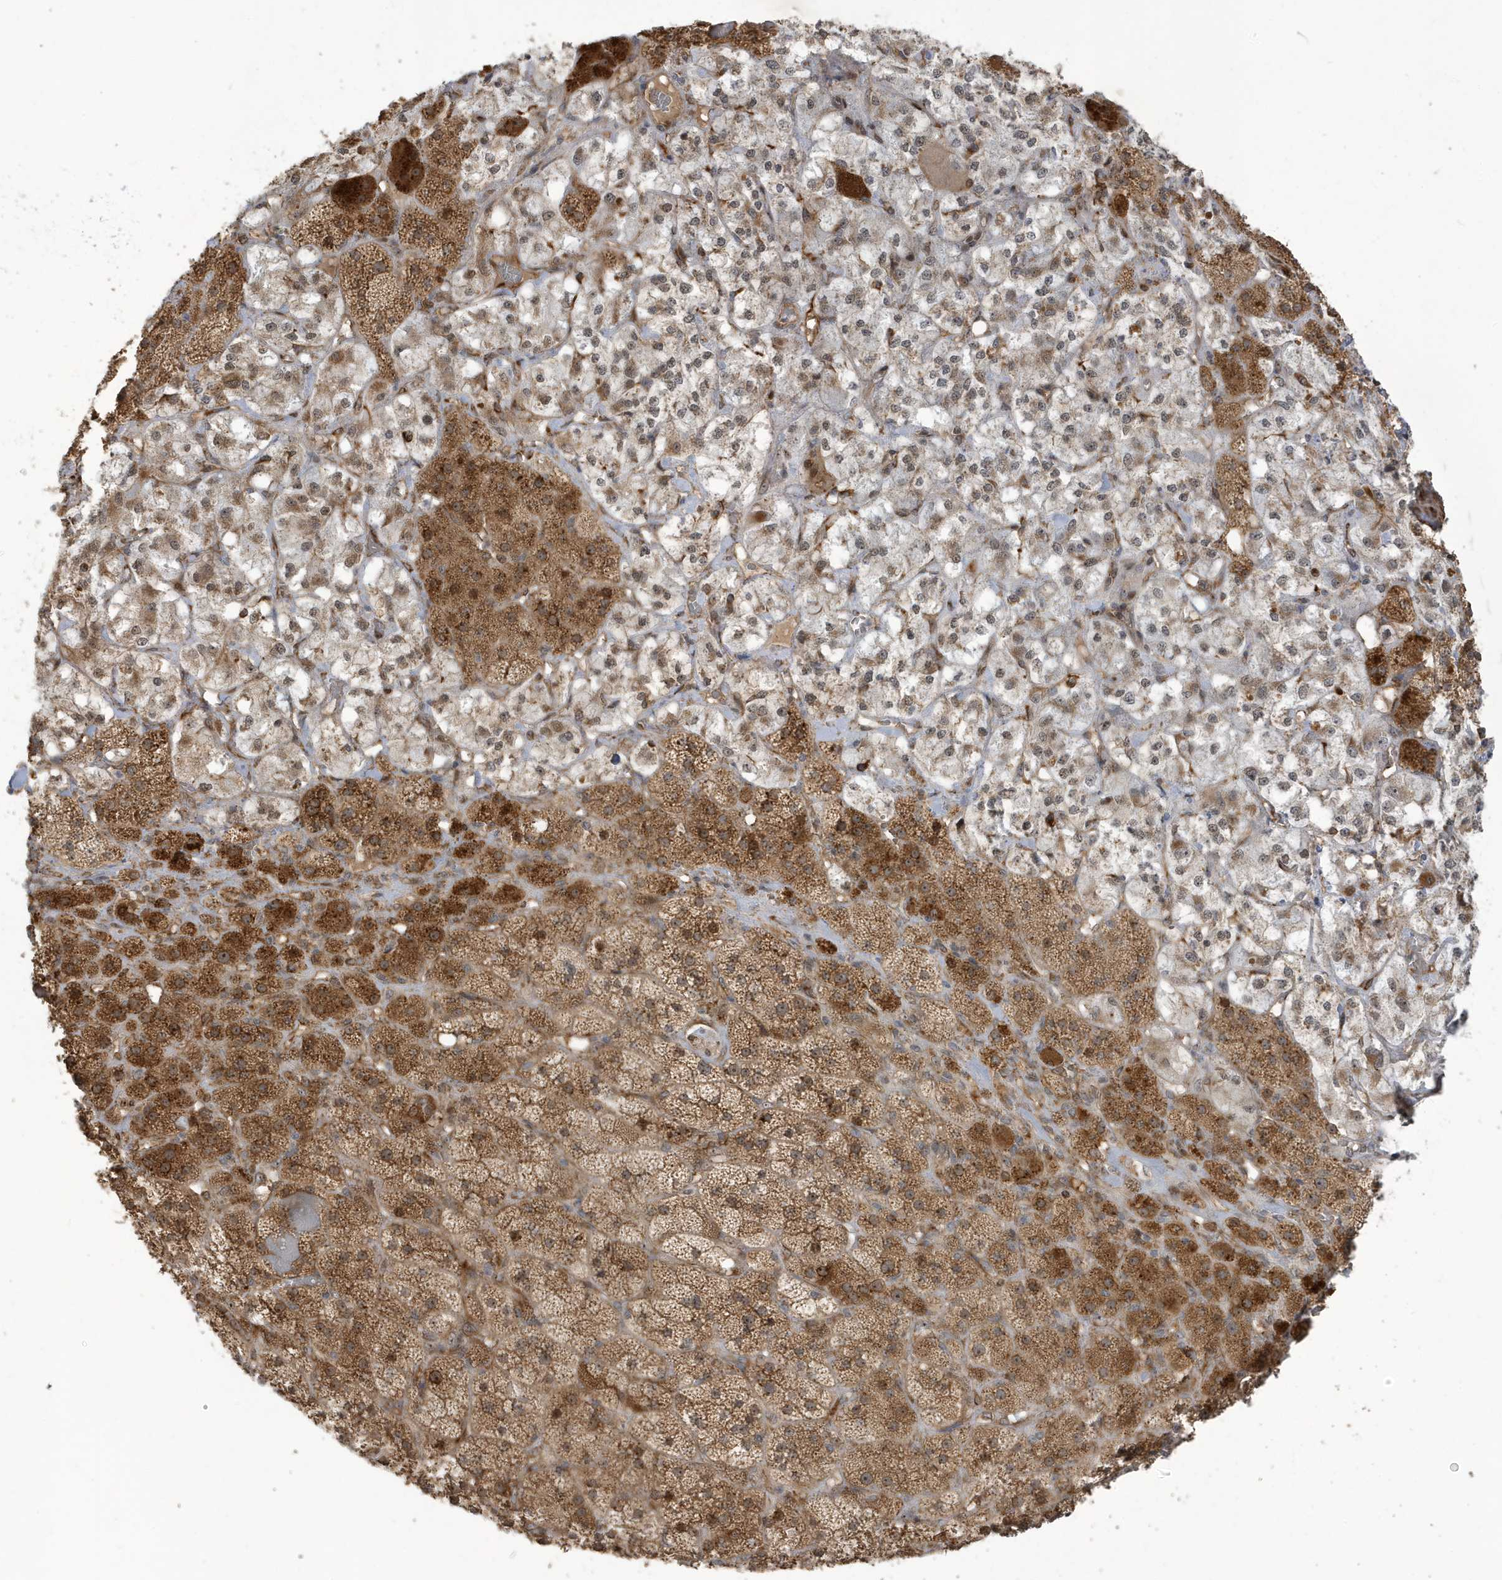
{"staining": {"intensity": "moderate", "quantity": ">75%", "location": "cytoplasmic/membranous,nuclear"}, "tissue": "adrenal gland", "cell_type": "Glandular cells", "image_type": "normal", "snomed": [{"axis": "morphology", "description": "Normal tissue, NOS"}, {"axis": "topography", "description": "Adrenal gland"}], "caption": "Brown immunohistochemical staining in benign human adrenal gland shows moderate cytoplasmic/membranous,nuclear staining in approximately >75% of glandular cells. (DAB (3,3'-diaminobenzidine) IHC with brightfield microscopy, high magnification).", "gene": "ECM2", "patient": {"sex": "male", "age": 57}}